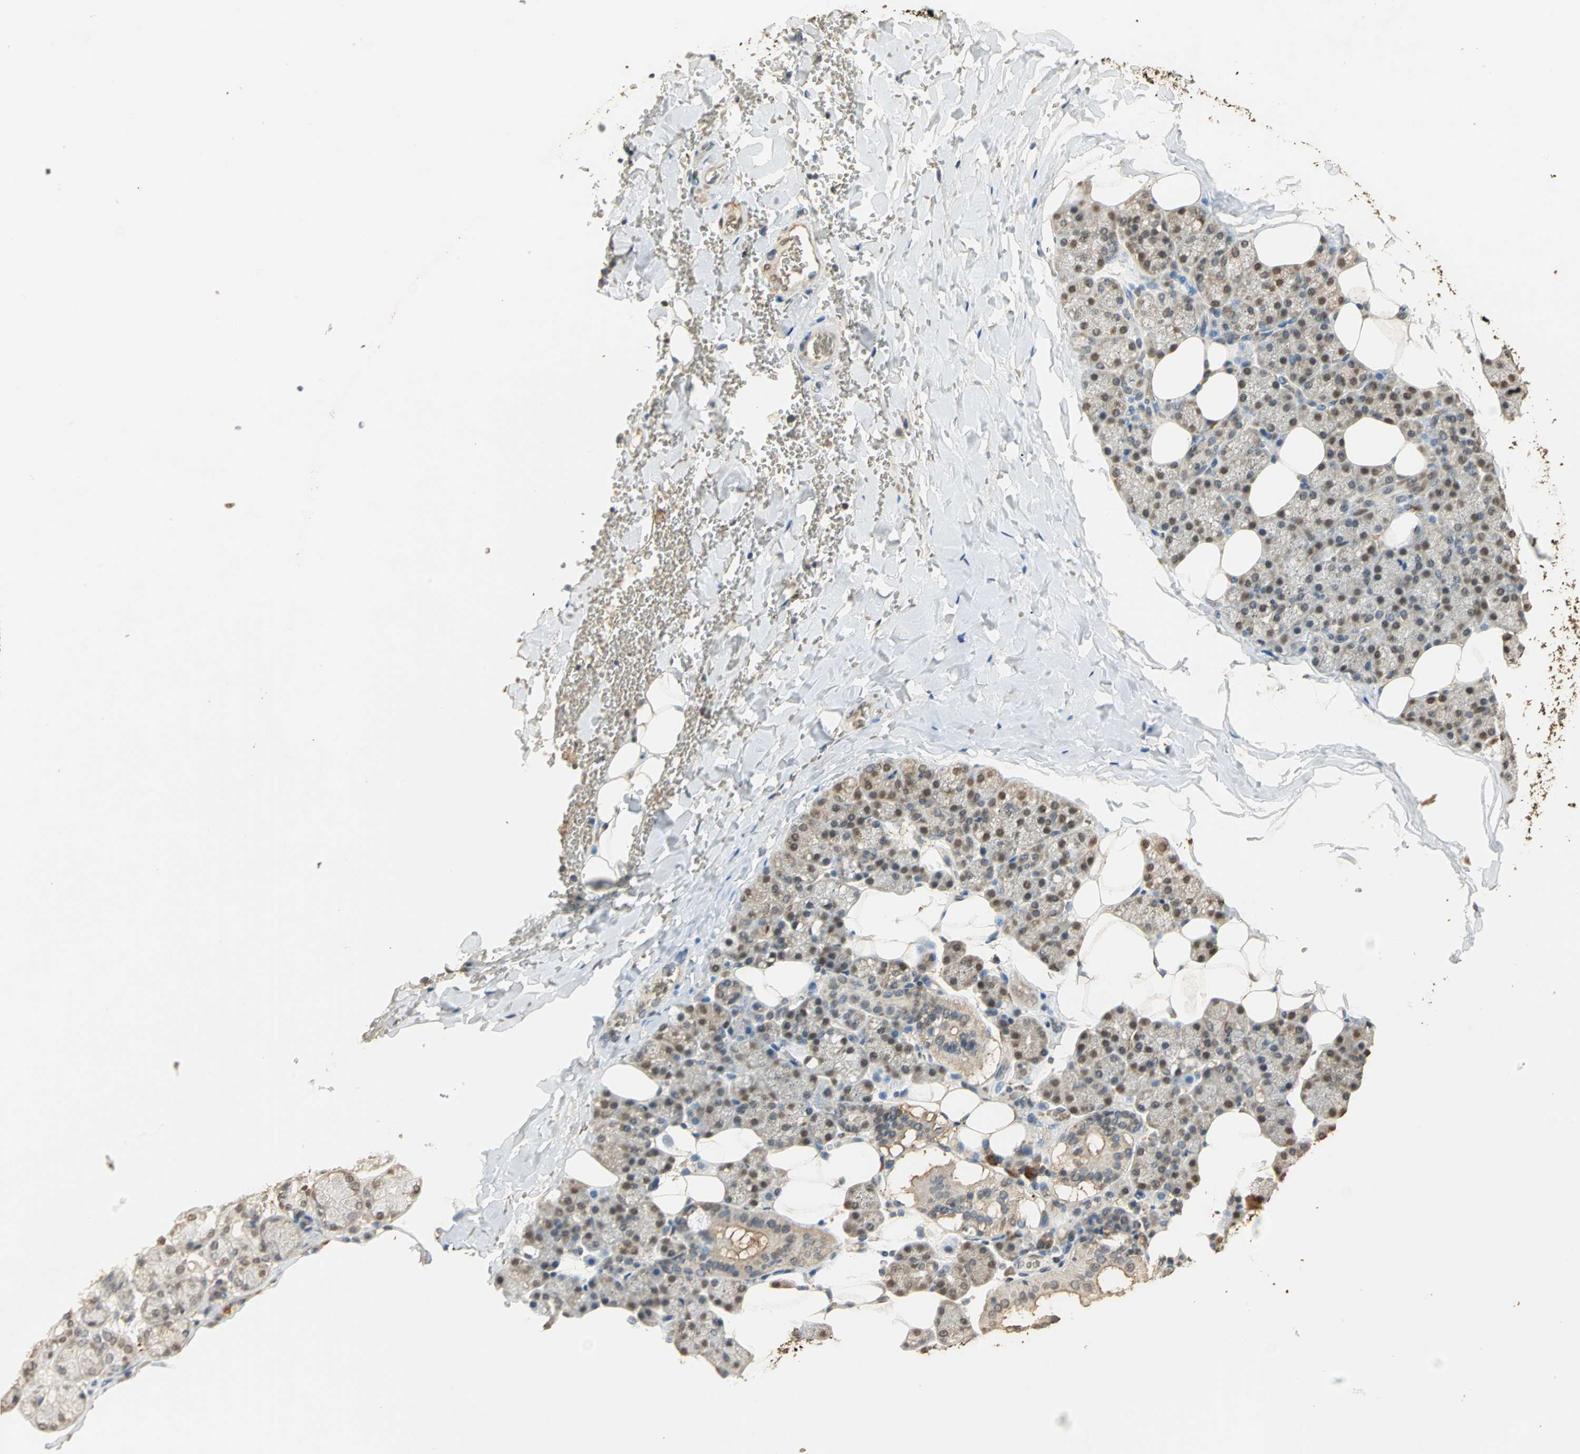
{"staining": {"intensity": "weak", "quantity": "25%-75%", "location": "cytoplasmic/membranous"}, "tissue": "salivary gland", "cell_type": "Glandular cells", "image_type": "normal", "snomed": [{"axis": "morphology", "description": "Normal tissue, NOS"}, {"axis": "topography", "description": "Lymph node"}, {"axis": "topography", "description": "Salivary gland"}], "caption": "A brown stain shows weak cytoplasmic/membranous staining of a protein in glandular cells of benign salivary gland. (IHC, brightfield microscopy, high magnification).", "gene": "GAPDH", "patient": {"sex": "male", "age": 8}}